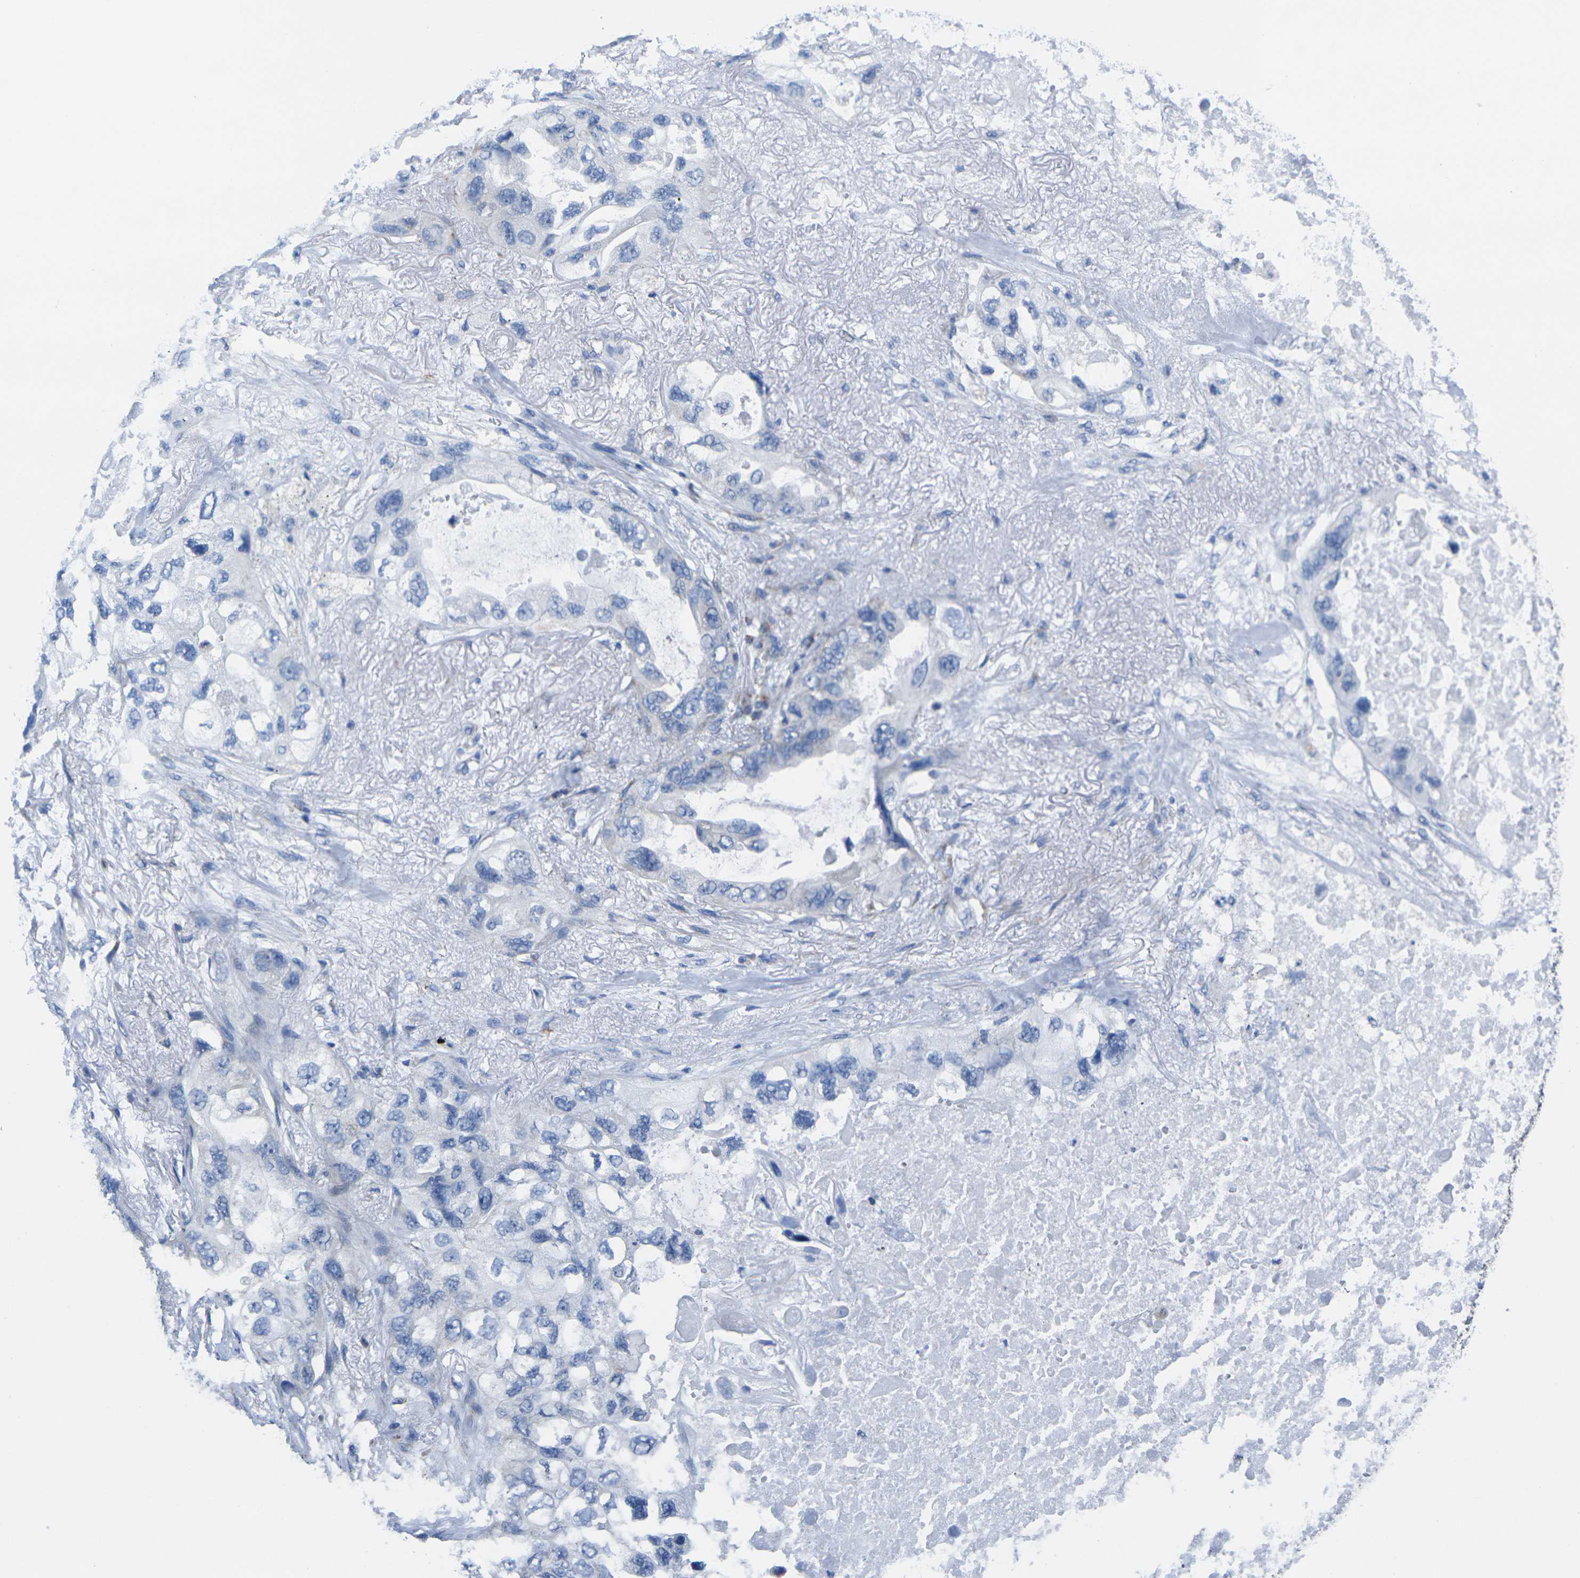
{"staining": {"intensity": "negative", "quantity": "none", "location": "none"}, "tissue": "lung cancer", "cell_type": "Tumor cells", "image_type": "cancer", "snomed": [{"axis": "morphology", "description": "Squamous cell carcinoma, NOS"}, {"axis": "topography", "description": "Lung"}], "caption": "Histopathology image shows no significant protein staining in tumor cells of lung cancer (squamous cell carcinoma).", "gene": "TMEM204", "patient": {"sex": "female", "age": 73}}